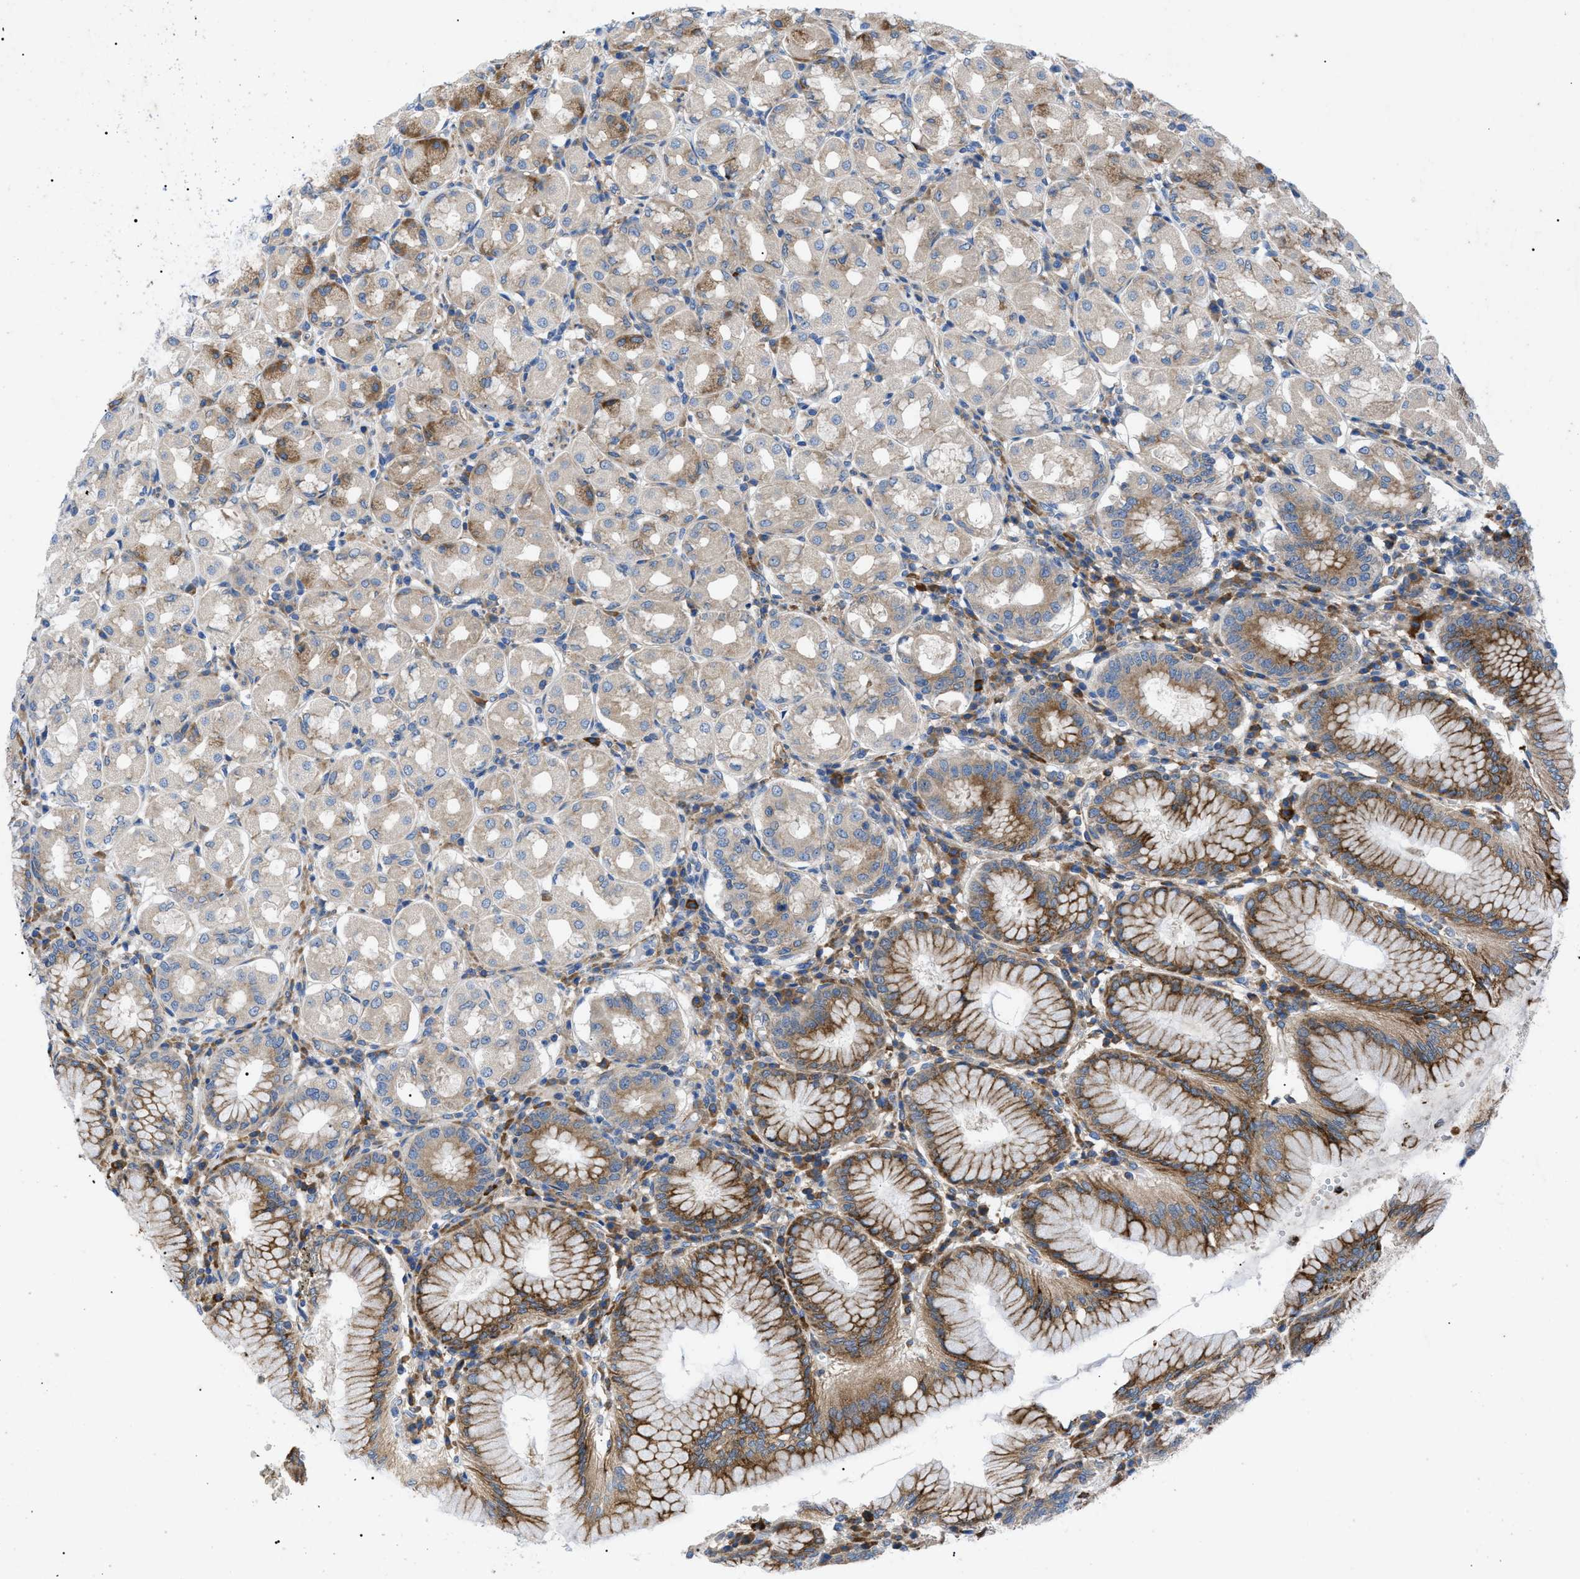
{"staining": {"intensity": "strong", "quantity": "25%-75%", "location": "cytoplasmic/membranous"}, "tissue": "stomach", "cell_type": "Glandular cells", "image_type": "normal", "snomed": [{"axis": "morphology", "description": "Normal tissue, NOS"}, {"axis": "topography", "description": "Stomach"}, {"axis": "topography", "description": "Stomach, lower"}], "caption": "A high-resolution photomicrograph shows immunohistochemistry staining of normal stomach, which demonstrates strong cytoplasmic/membranous staining in approximately 25%-75% of glandular cells.", "gene": "HSPB8", "patient": {"sex": "female", "age": 56}}